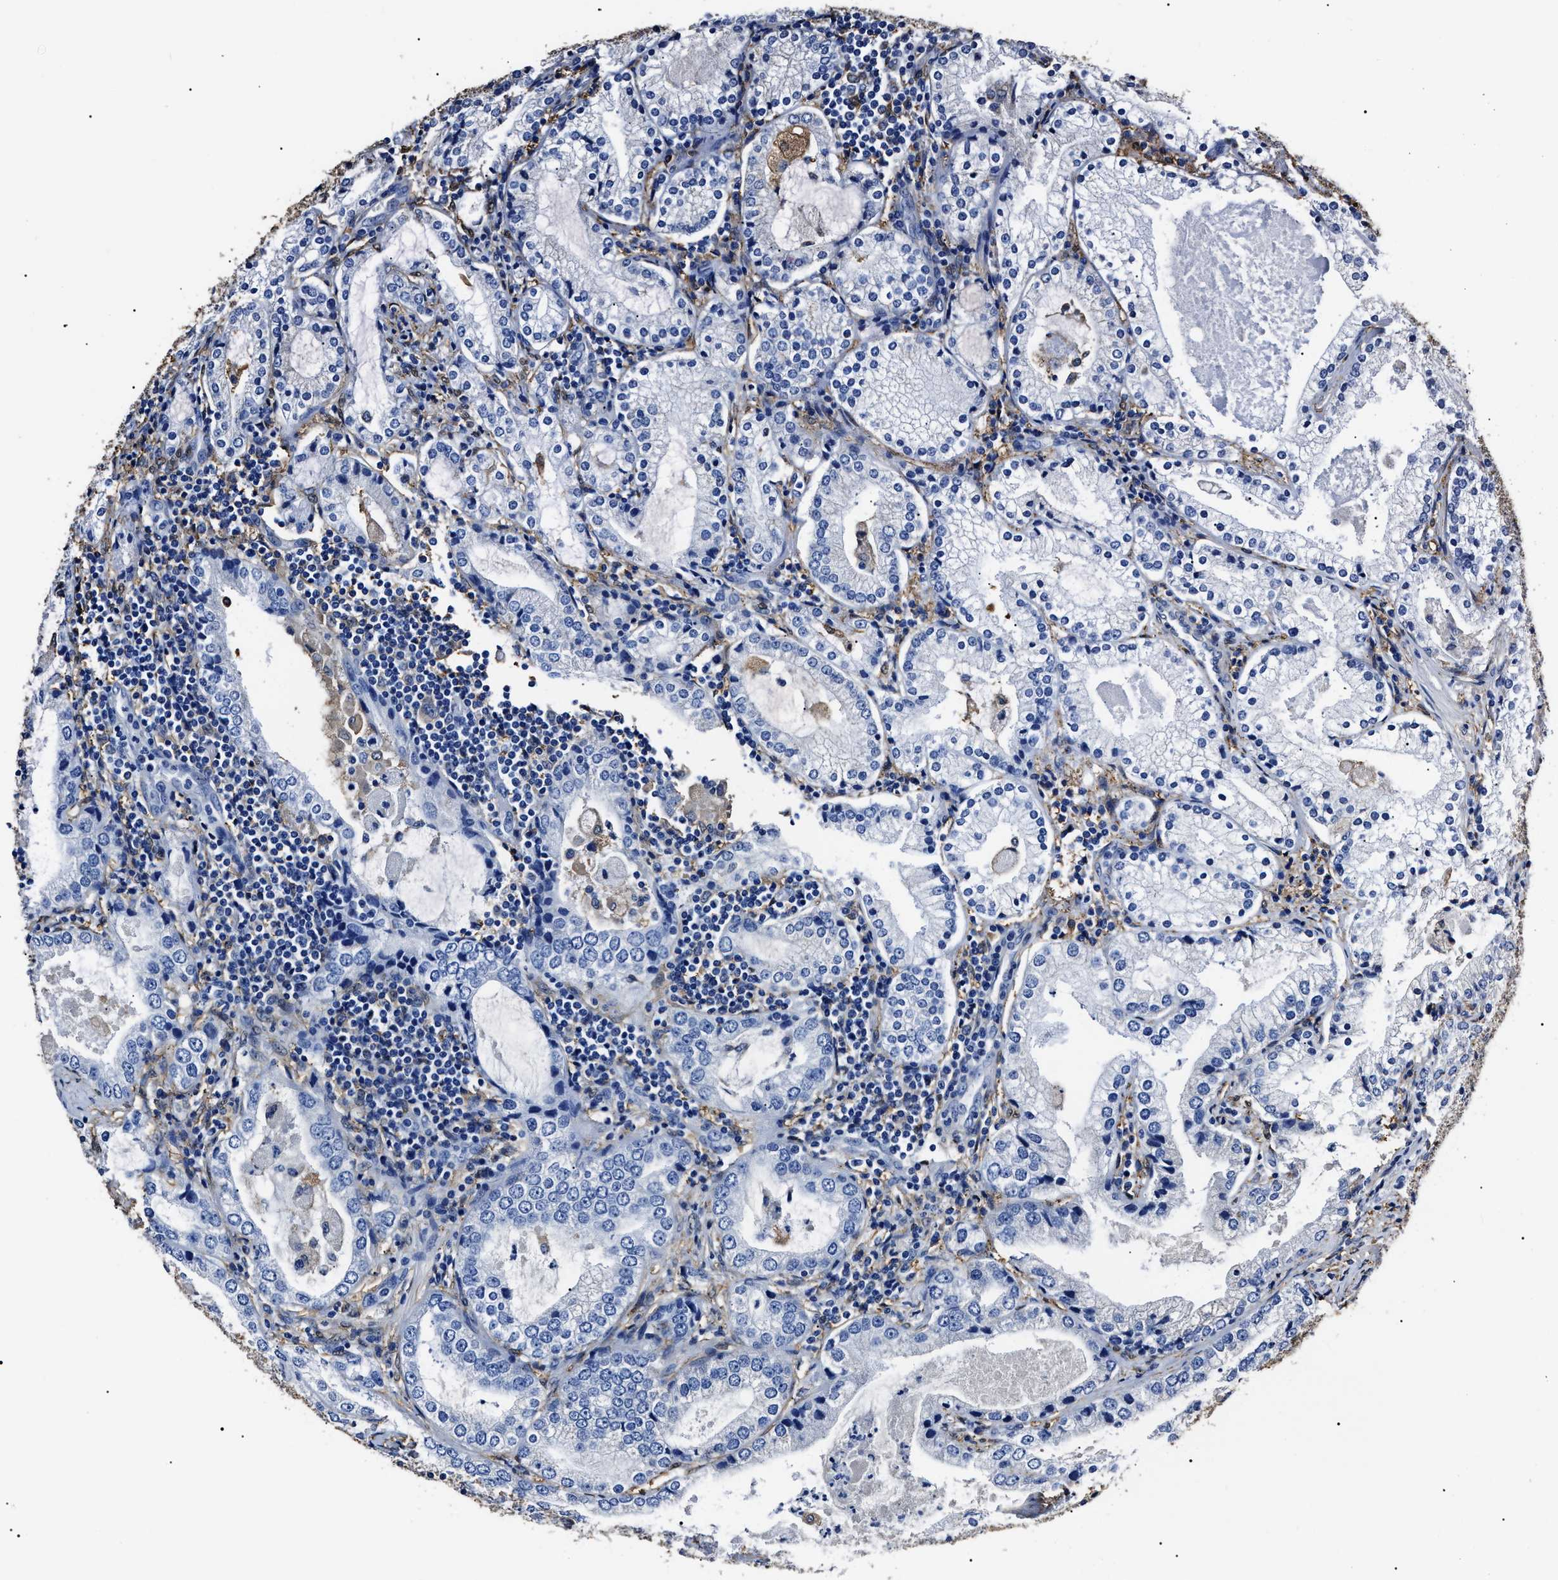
{"staining": {"intensity": "negative", "quantity": "none", "location": "none"}, "tissue": "prostate cancer", "cell_type": "Tumor cells", "image_type": "cancer", "snomed": [{"axis": "morphology", "description": "Adenocarcinoma, High grade"}, {"axis": "topography", "description": "Prostate"}], "caption": "Prostate high-grade adenocarcinoma stained for a protein using immunohistochemistry (IHC) reveals no staining tumor cells.", "gene": "ALDH1A1", "patient": {"sex": "male", "age": 63}}